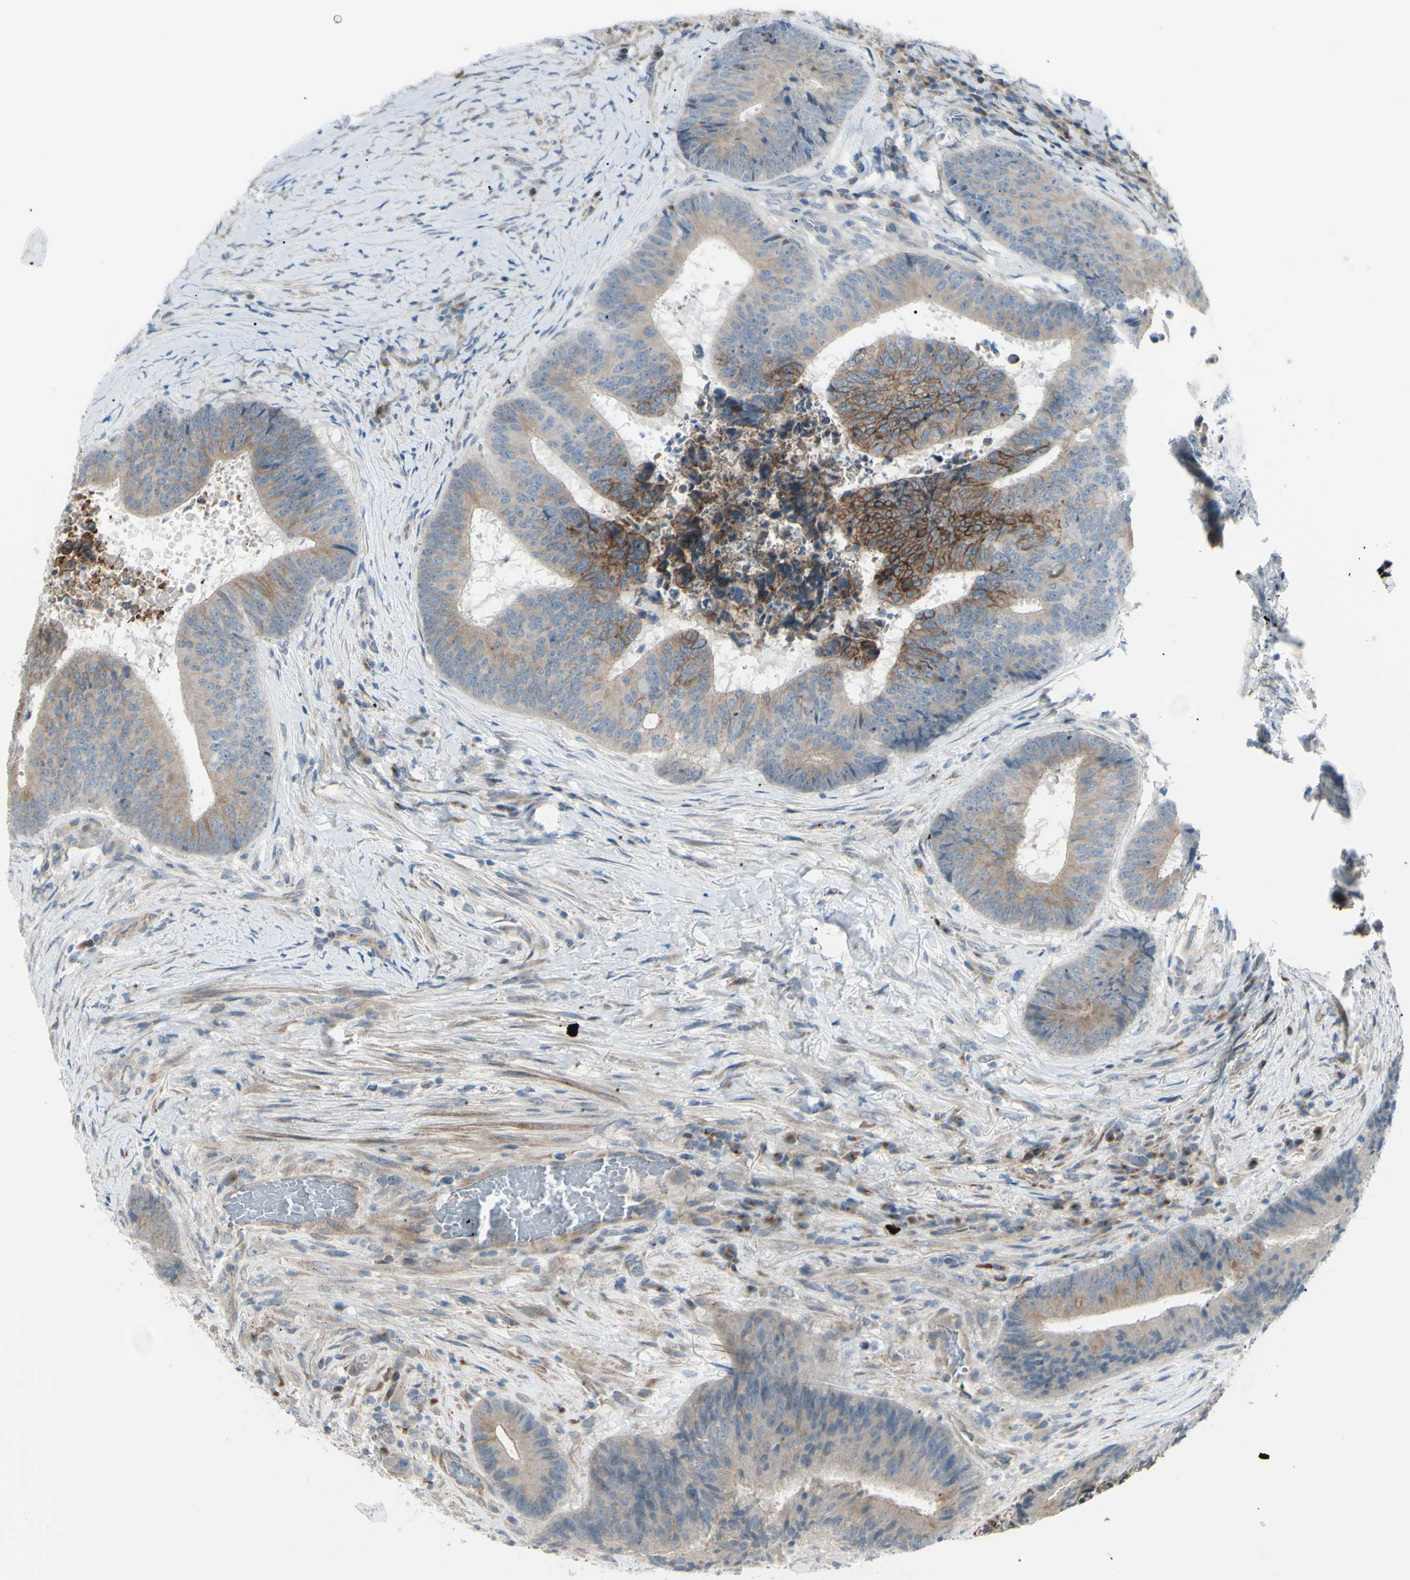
{"staining": {"intensity": "strong", "quantity": ">75%", "location": "cytoplasmic/membranous"}, "tissue": "colorectal cancer", "cell_type": "Tumor cells", "image_type": "cancer", "snomed": [{"axis": "morphology", "description": "Adenocarcinoma, NOS"}, {"axis": "topography", "description": "Rectum"}], "caption": "Colorectal cancer (adenocarcinoma) tissue reveals strong cytoplasmic/membranous staining in about >75% of tumor cells, visualized by immunohistochemistry.", "gene": "LRRK1", "patient": {"sex": "male", "age": 72}}